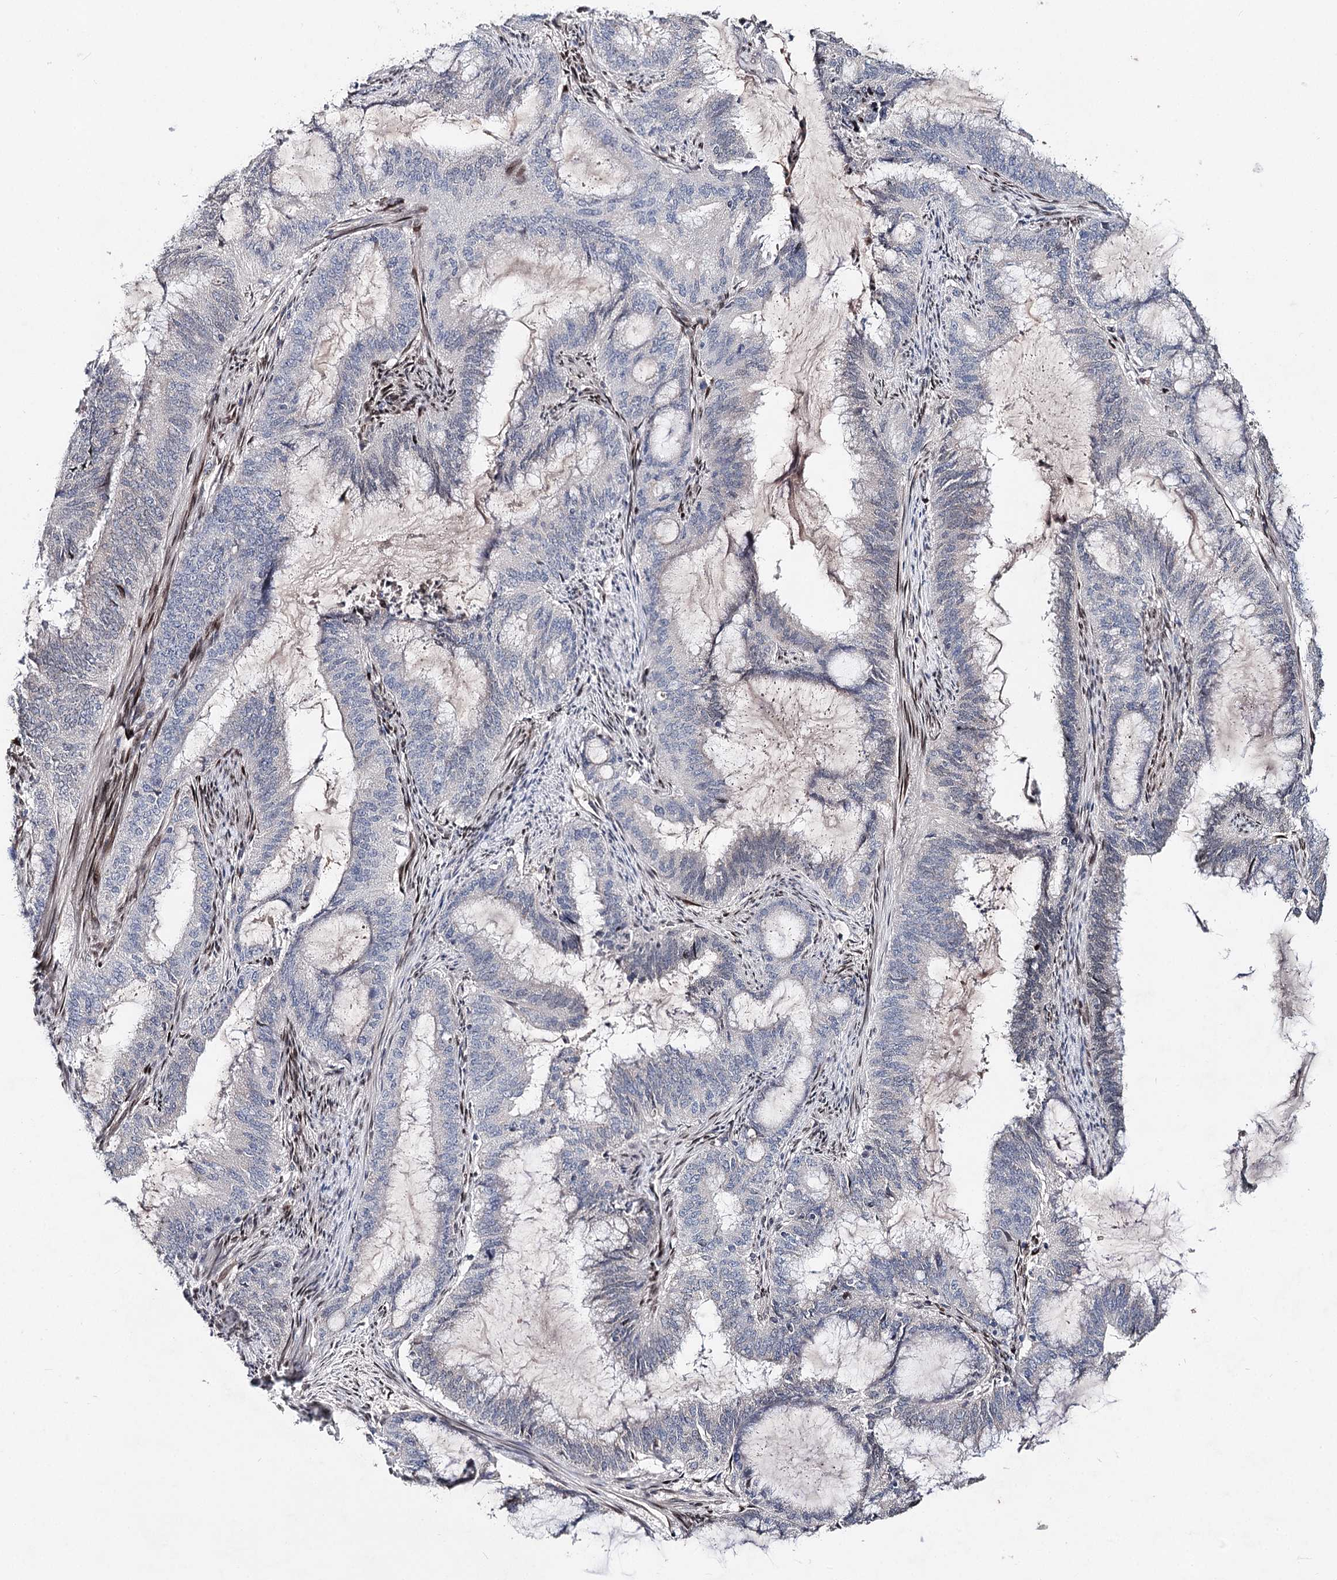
{"staining": {"intensity": "negative", "quantity": "none", "location": "none"}, "tissue": "endometrial cancer", "cell_type": "Tumor cells", "image_type": "cancer", "snomed": [{"axis": "morphology", "description": "Adenocarcinoma, NOS"}, {"axis": "topography", "description": "Endometrium"}], "caption": "This image is of endometrial adenocarcinoma stained with immunohistochemistry (IHC) to label a protein in brown with the nuclei are counter-stained blue. There is no expression in tumor cells. Brightfield microscopy of immunohistochemistry stained with DAB (3,3'-diaminobenzidine) (brown) and hematoxylin (blue), captured at high magnification.", "gene": "FRMD4A", "patient": {"sex": "female", "age": 51}}